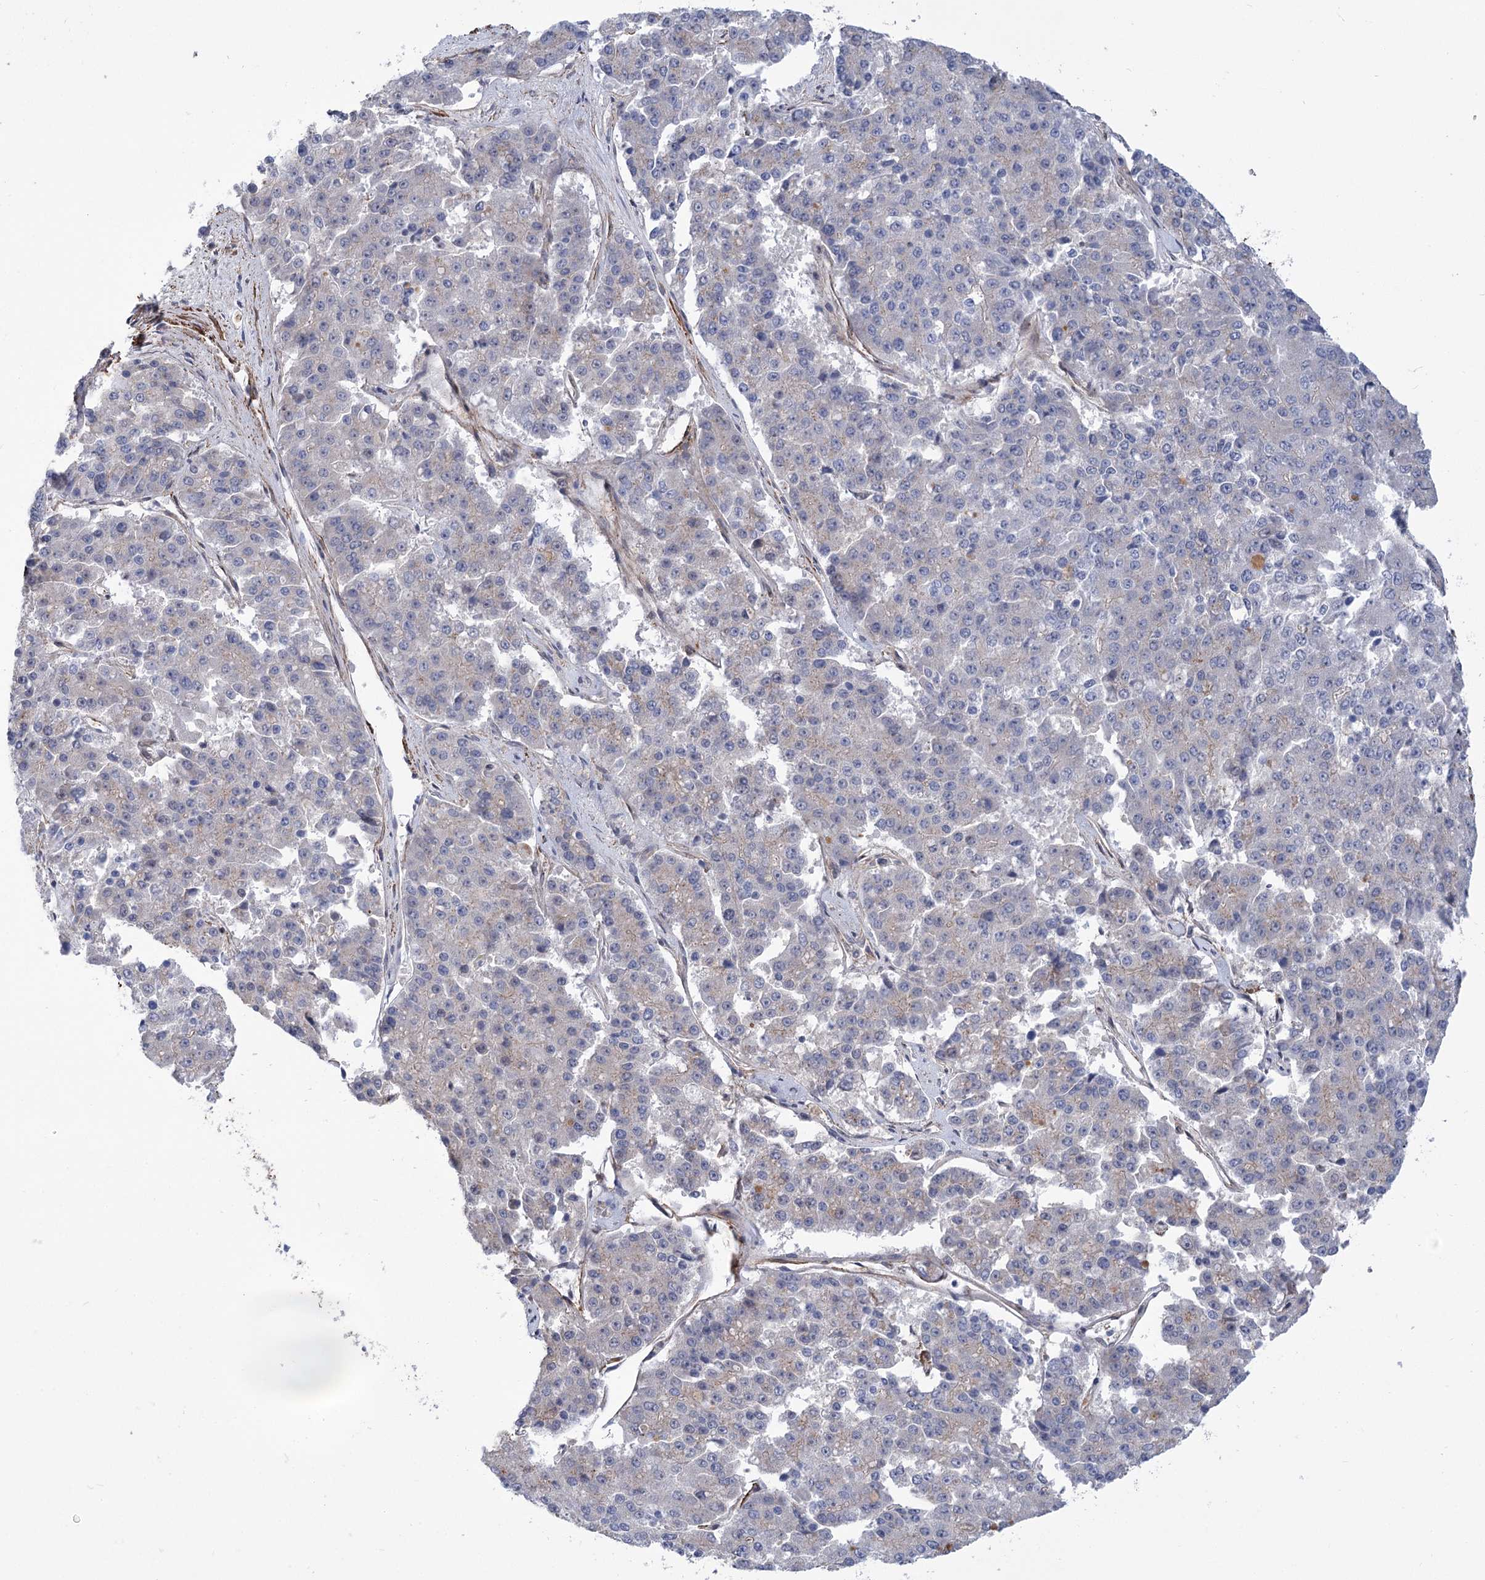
{"staining": {"intensity": "negative", "quantity": "none", "location": "none"}, "tissue": "pancreatic cancer", "cell_type": "Tumor cells", "image_type": "cancer", "snomed": [{"axis": "morphology", "description": "Adenocarcinoma, NOS"}, {"axis": "topography", "description": "Pancreas"}], "caption": "High power microscopy photomicrograph of an immunohistochemistry image of pancreatic cancer, revealing no significant expression in tumor cells.", "gene": "WASHC3", "patient": {"sex": "male", "age": 50}}